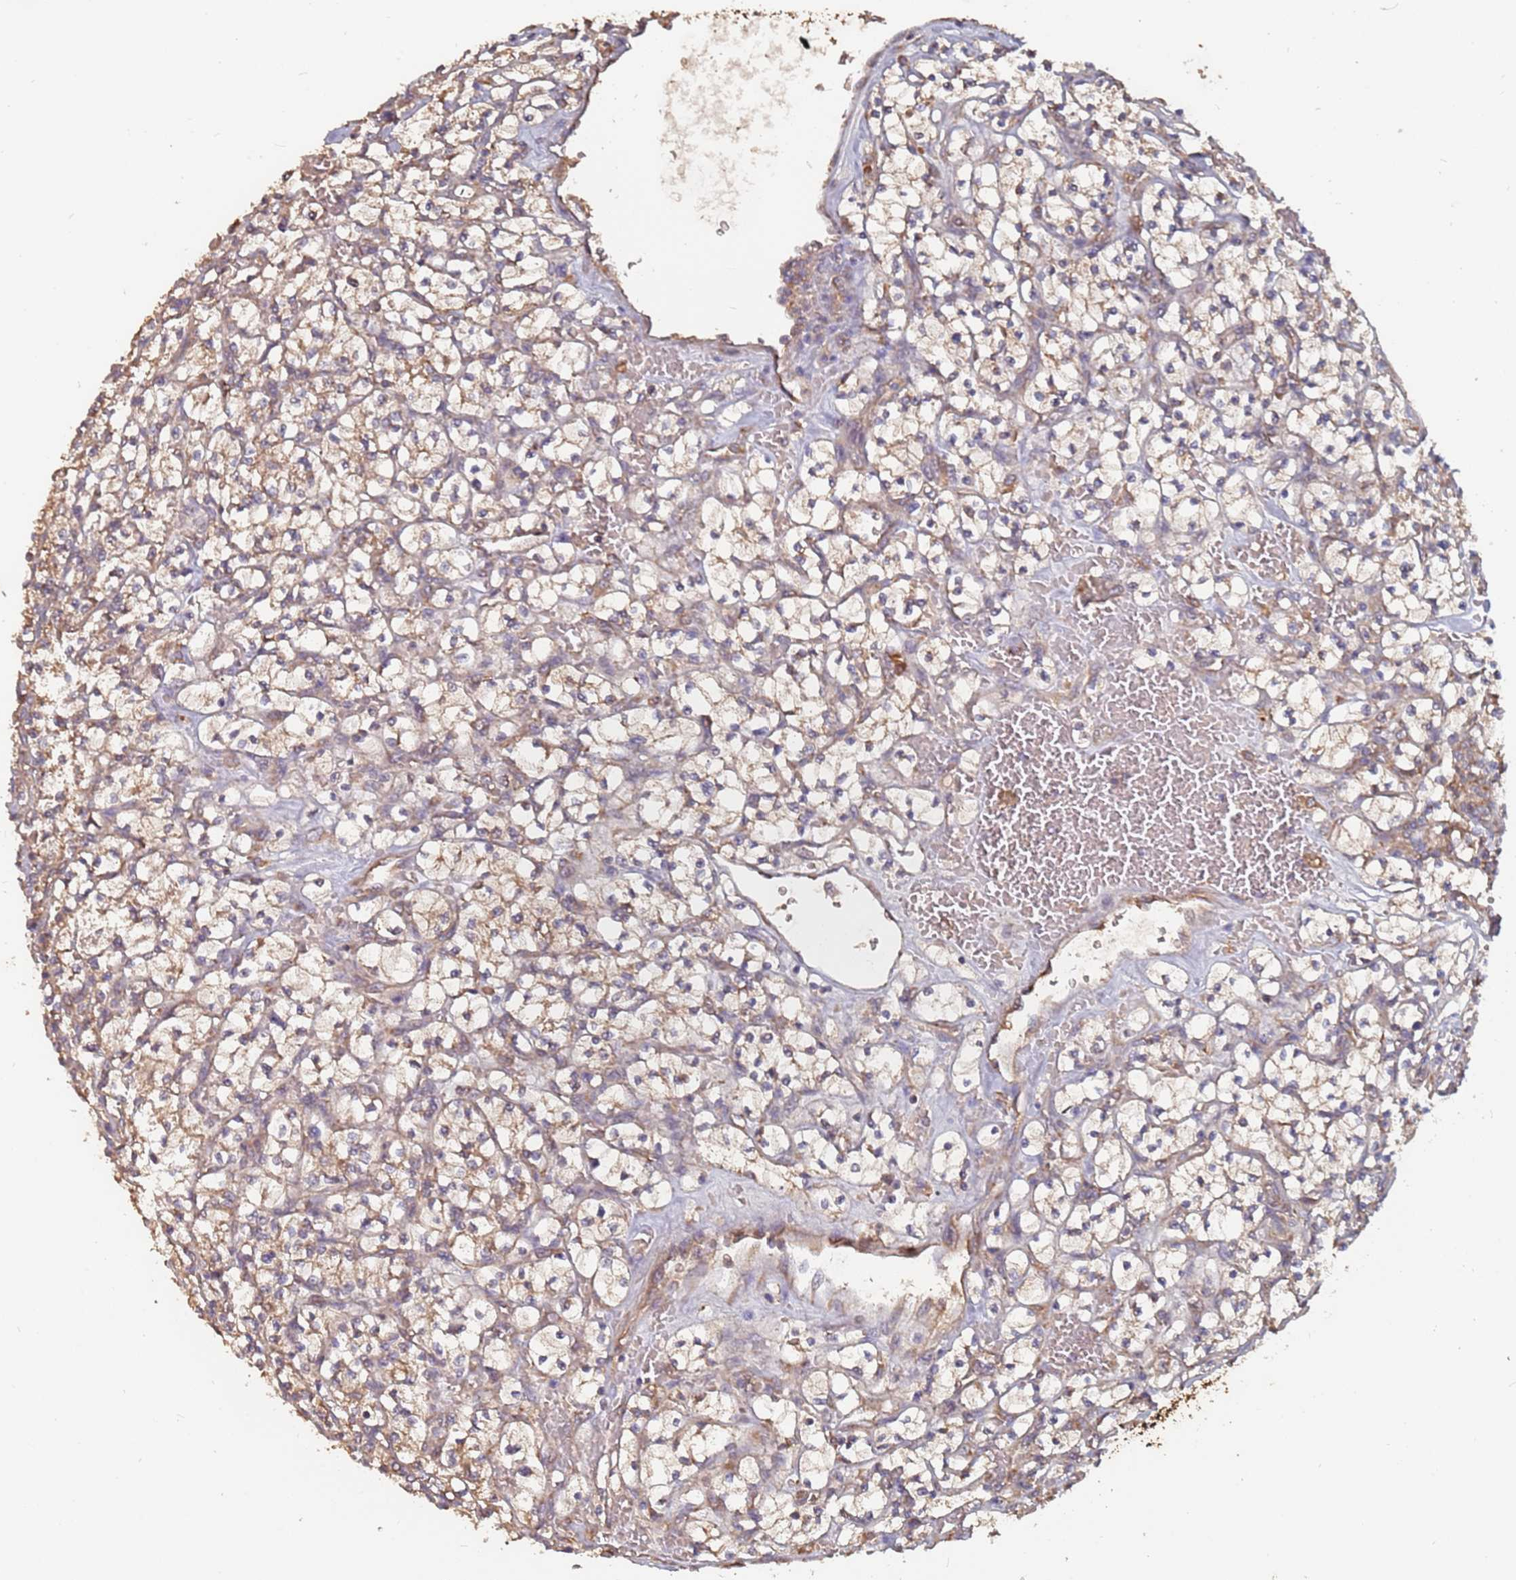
{"staining": {"intensity": "moderate", "quantity": "25%-75%", "location": "cytoplasmic/membranous"}, "tissue": "renal cancer", "cell_type": "Tumor cells", "image_type": "cancer", "snomed": [{"axis": "morphology", "description": "Adenocarcinoma, NOS"}, {"axis": "topography", "description": "Kidney"}], "caption": "Renal cancer (adenocarcinoma) stained with DAB (3,3'-diaminobenzidine) immunohistochemistry exhibits medium levels of moderate cytoplasmic/membranous expression in approximately 25%-75% of tumor cells.", "gene": "ATG5", "patient": {"sex": "female", "age": 64}}